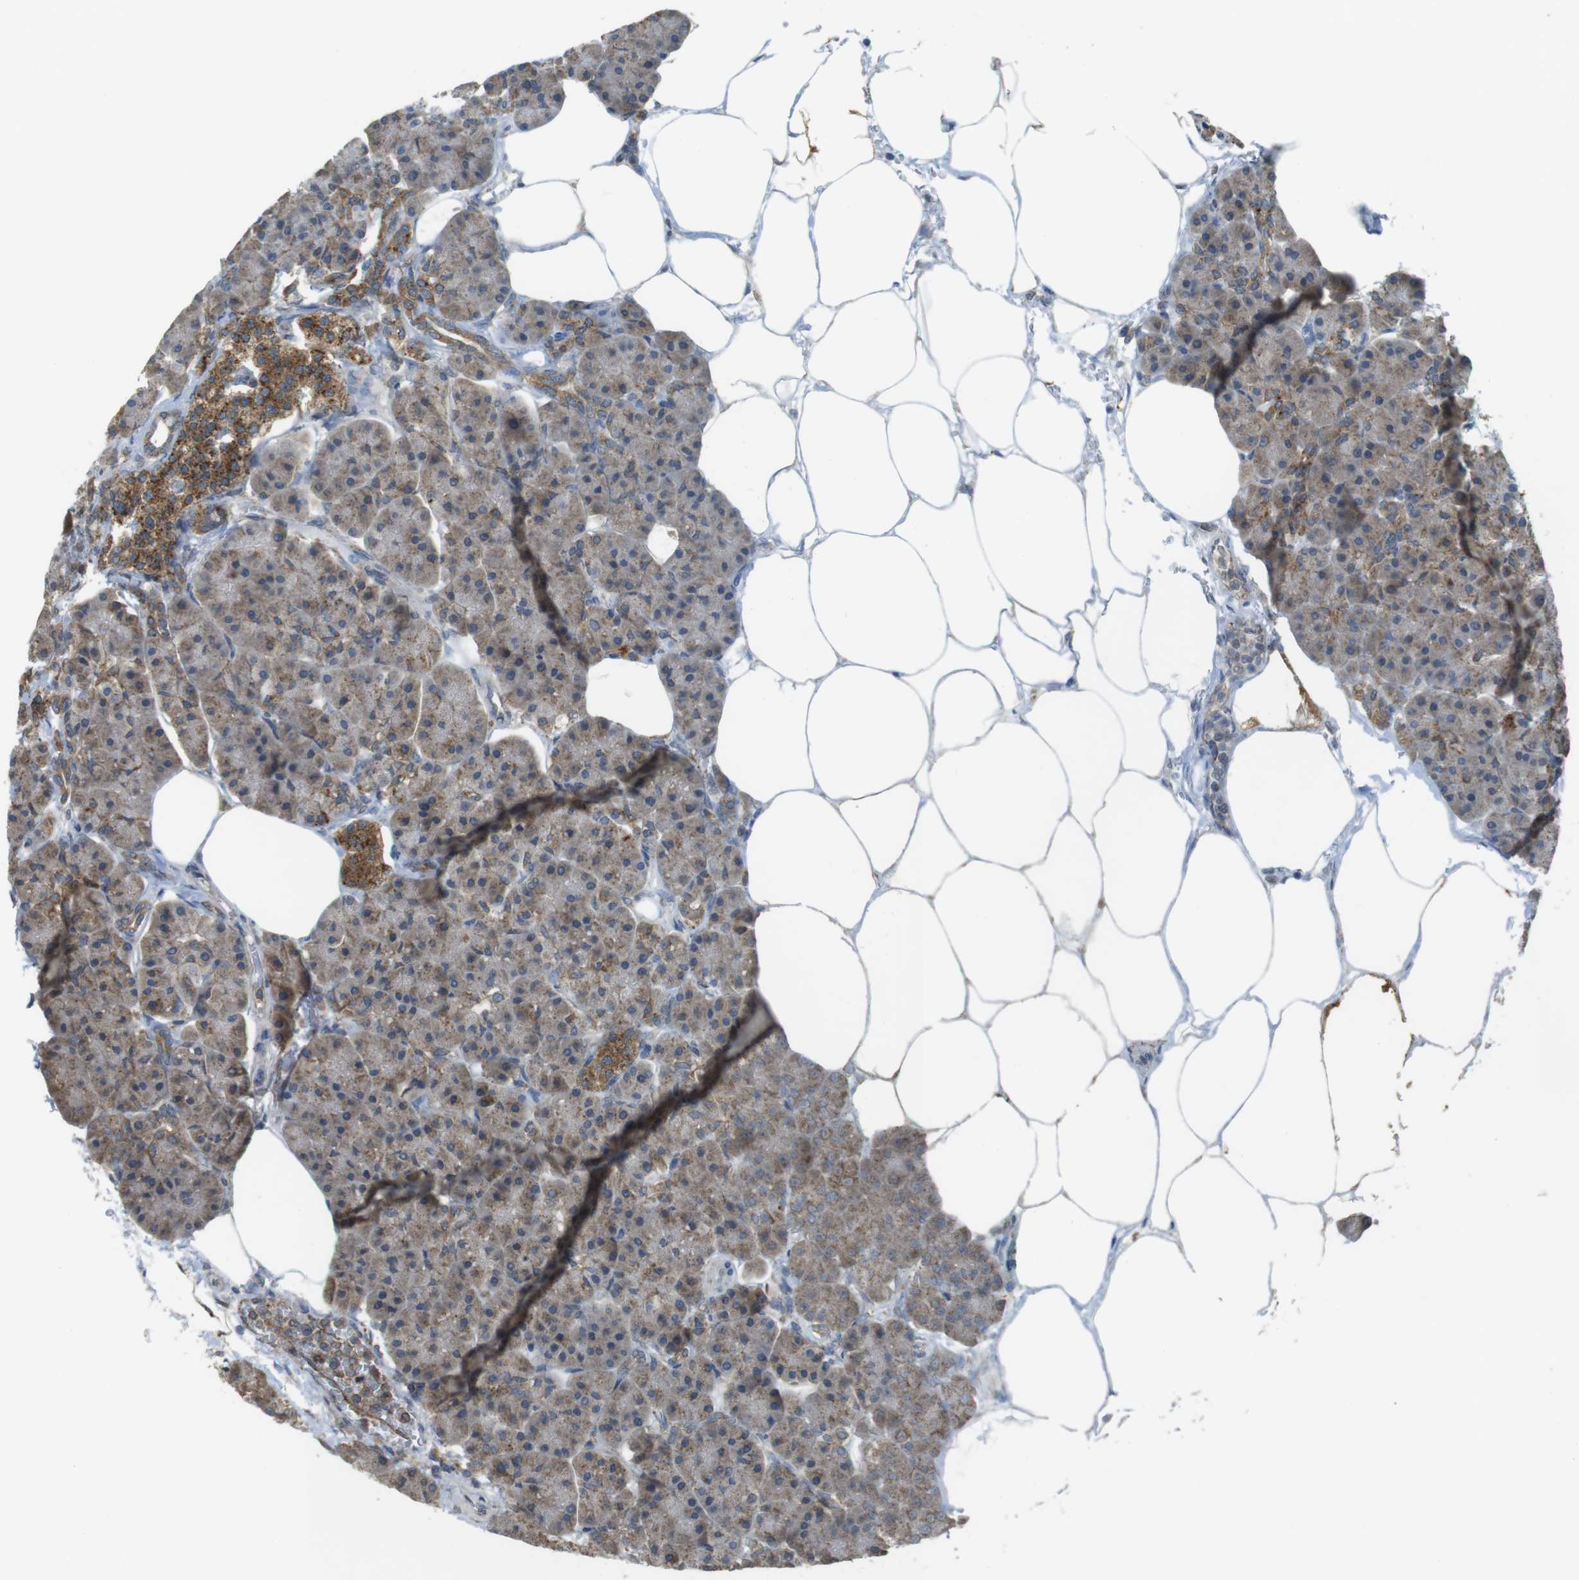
{"staining": {"intensity": "weak", "quantity": ">75%", "location": "cytoplasmic/membranous"}, "tissue": "pancreas", "cell_type": "Exocrine glandular cells", "image_type": "normal", "snomed": [{"axis": "morphology", "description": "Normal tissue, NOS"}, {"axis": "topography", "description": "Pancreas"}], "caption": "Human pancreas stained for a protein (brown) displays weak cytoplasmic/membranous positive expression in approximately >75% of exocrine glandular cells.", "gene": "BRI3BP", "patient": {"sex": "female", "age": 70}}